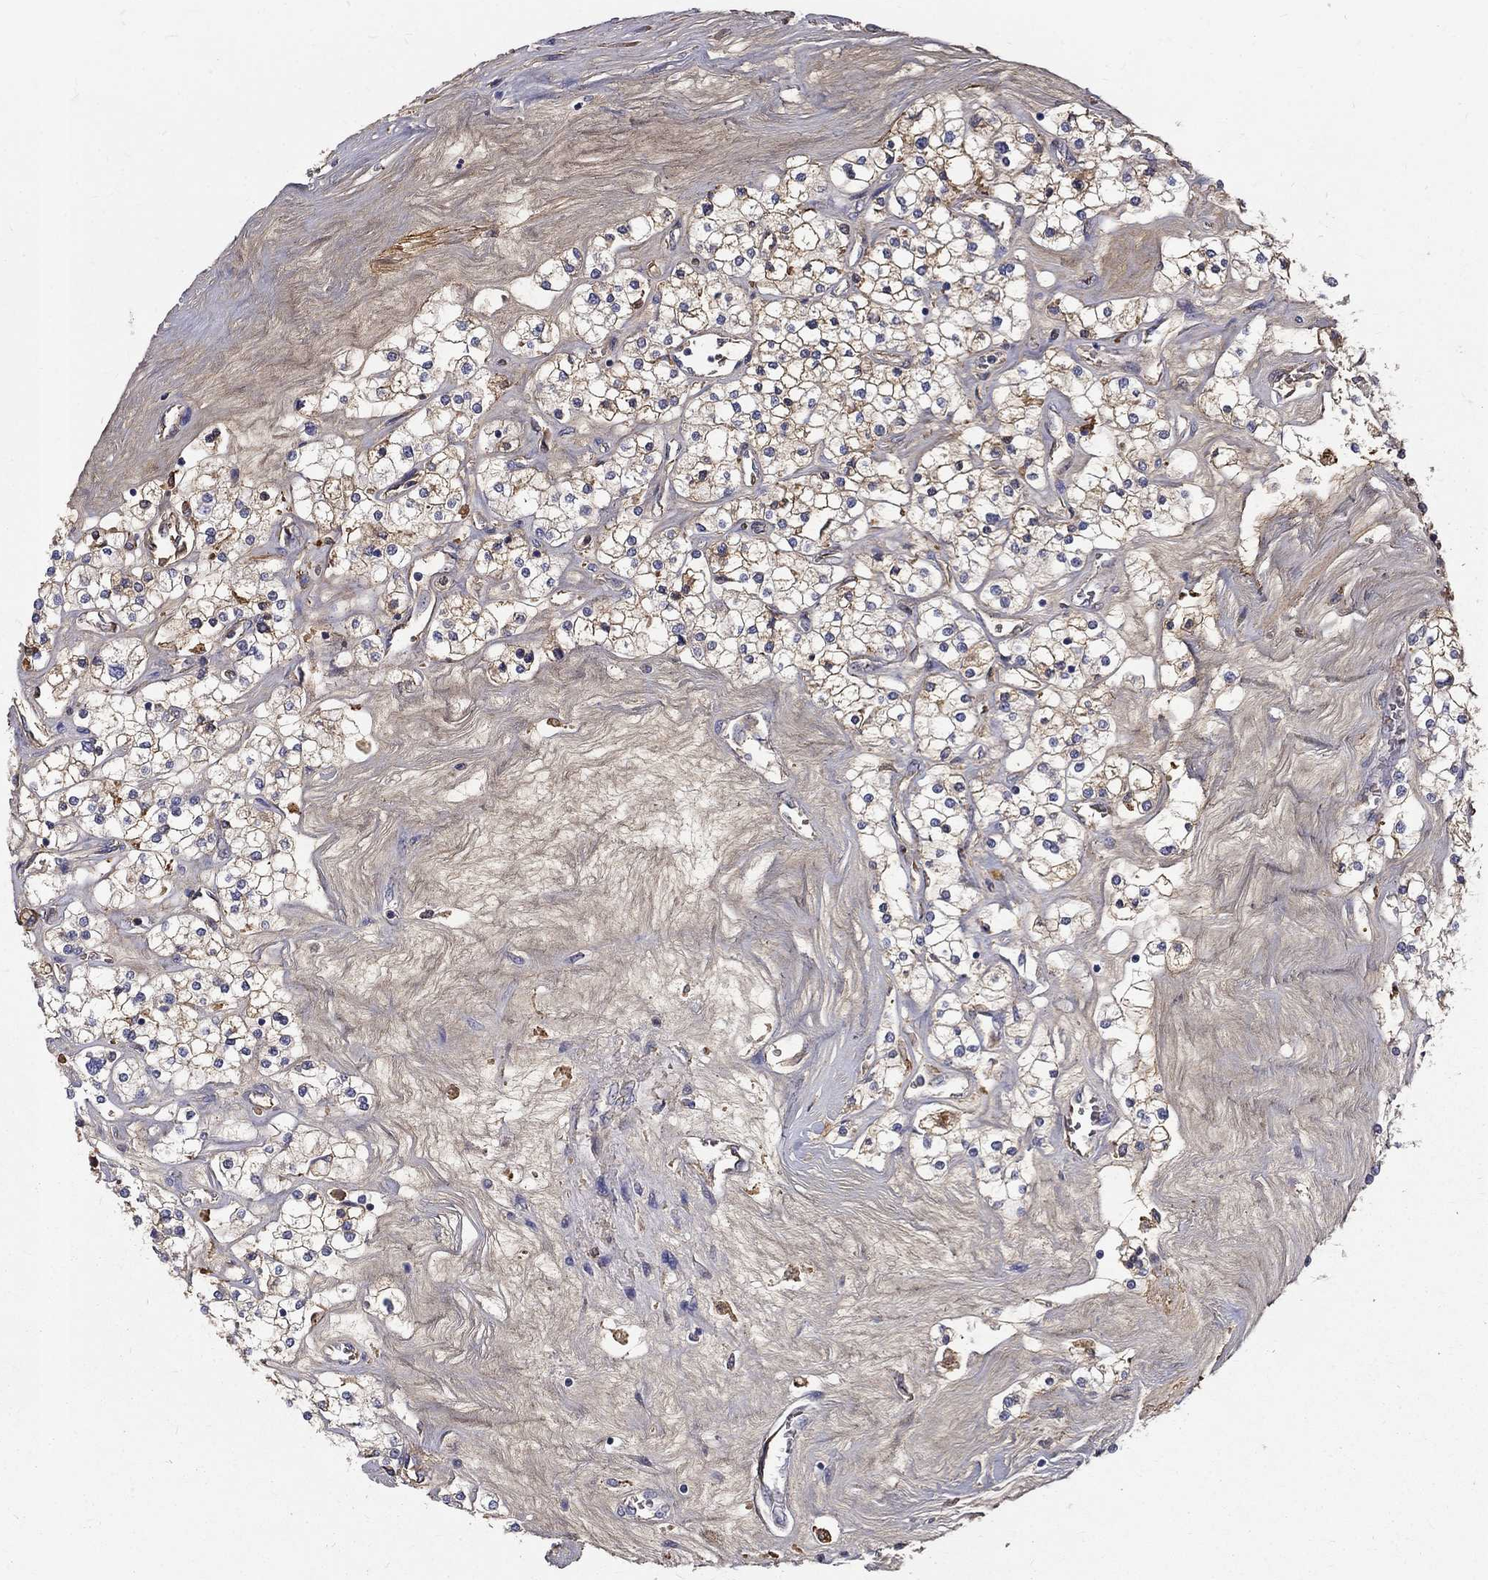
{"staining": {"intensity": "moderate", "quantity": "25%-75%", "location": "cytoplasmic/membranous"}, "tissue": "renal cancer", "cell_type": "Tumor cells", "image_type": "cancer", "snomed": [{"axis": "morphology", "description": "Adenocarcinoma, NOS"}, {"axis": "topography", "description": "Kidney"}], "caption": "A brown stain labels moderate cytoplasmic/membranous positivity of a protein in human renal cancer (adenocarcinoma) tumor cells.", "gene": "EPDR1", "patient": {"sex": "male", "age": 80}}